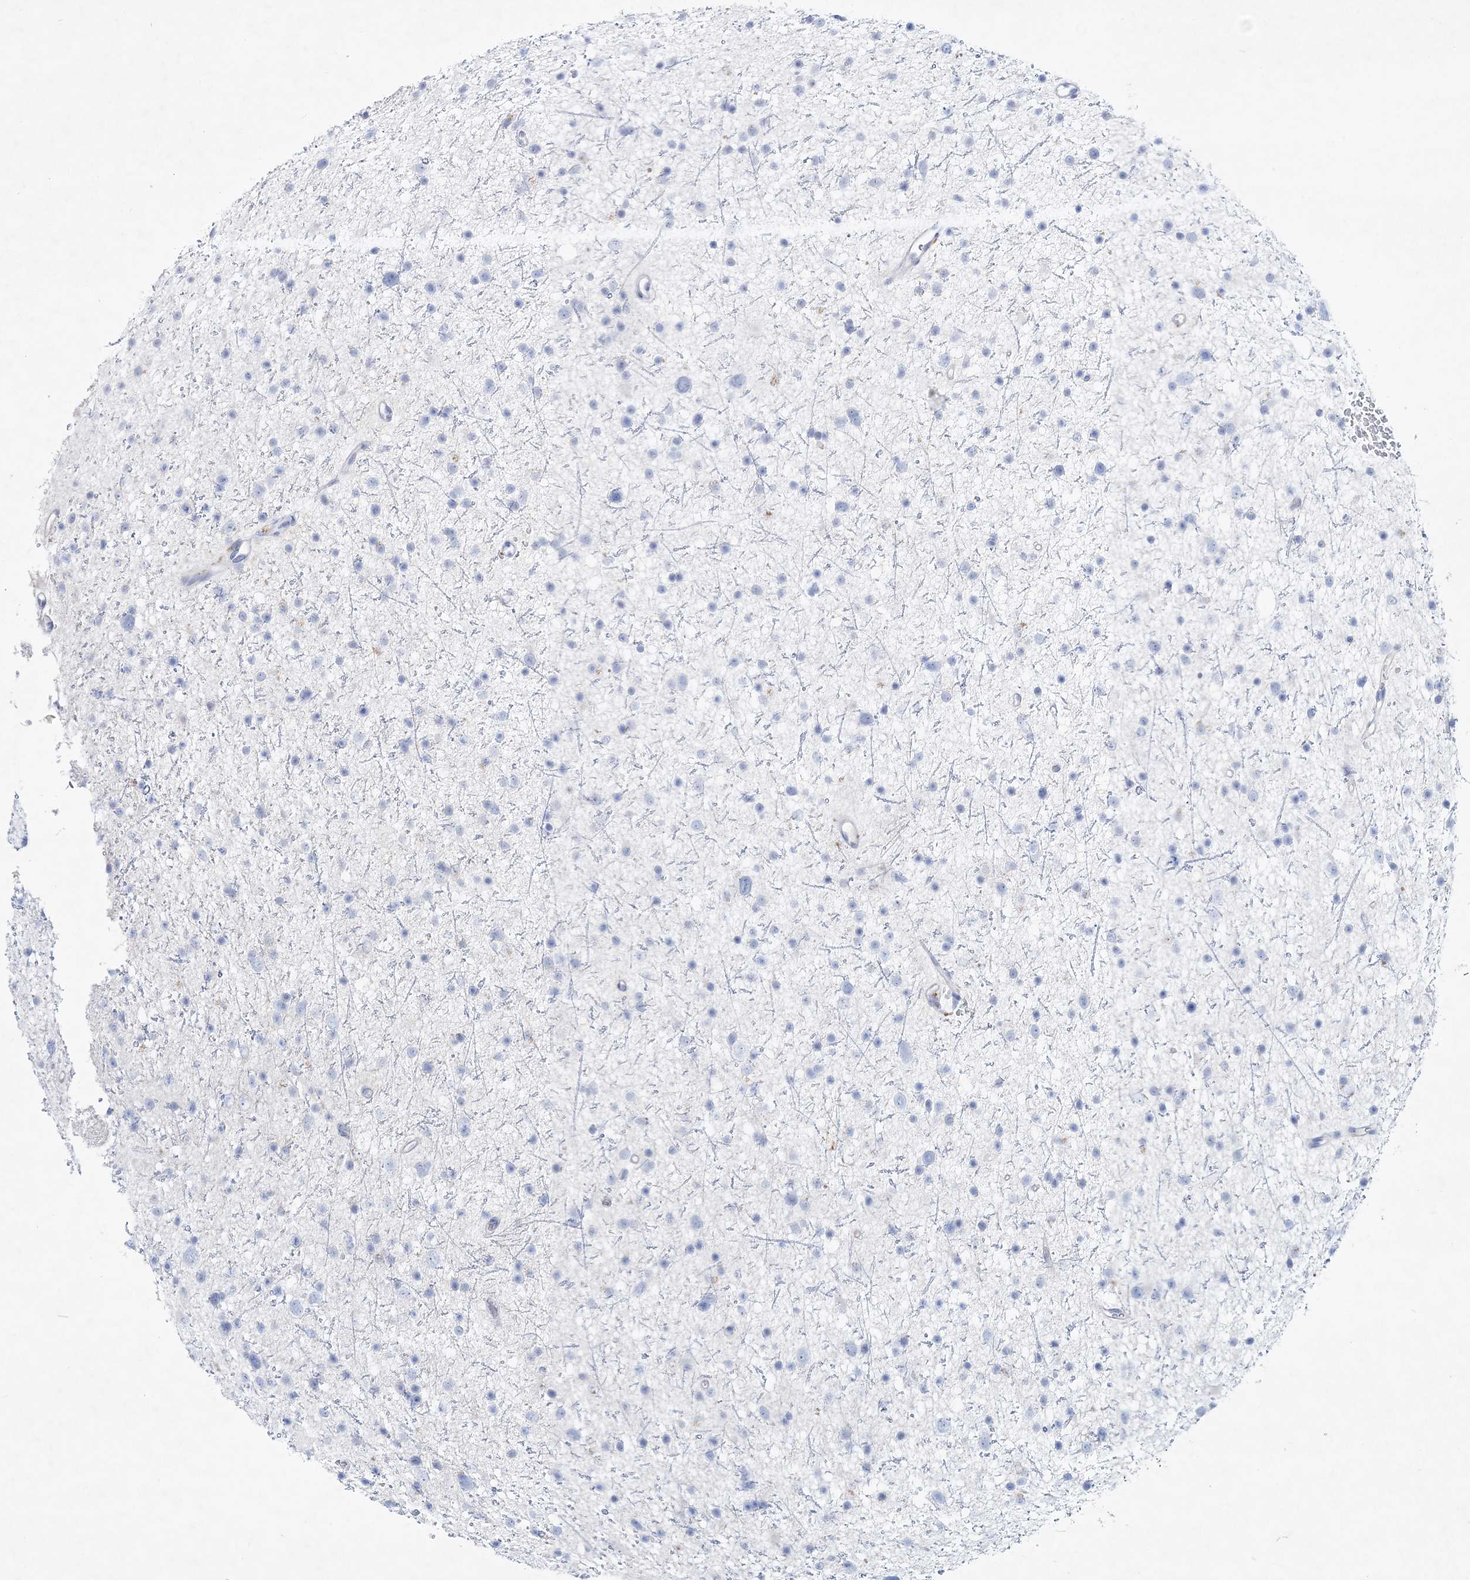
{"staining": {"intensity": "negative", "quantity": "none", "location": "none"}, "tissue": "glioma", "cell_type": "Tumor cells", "image_type": "cancer", "snomed": [{"axis": "morphology", "description": "Glioma, malignant, Low grade"}, {"axis": "topography", "description": "Cerebral cortex"}], "caption": "This is an immunohistochemistry (IHC) image of human glioma. There is no positivity in tumor cells.", "gene": "SPINK7", "patient": {"sex": "female", "age": 39}}